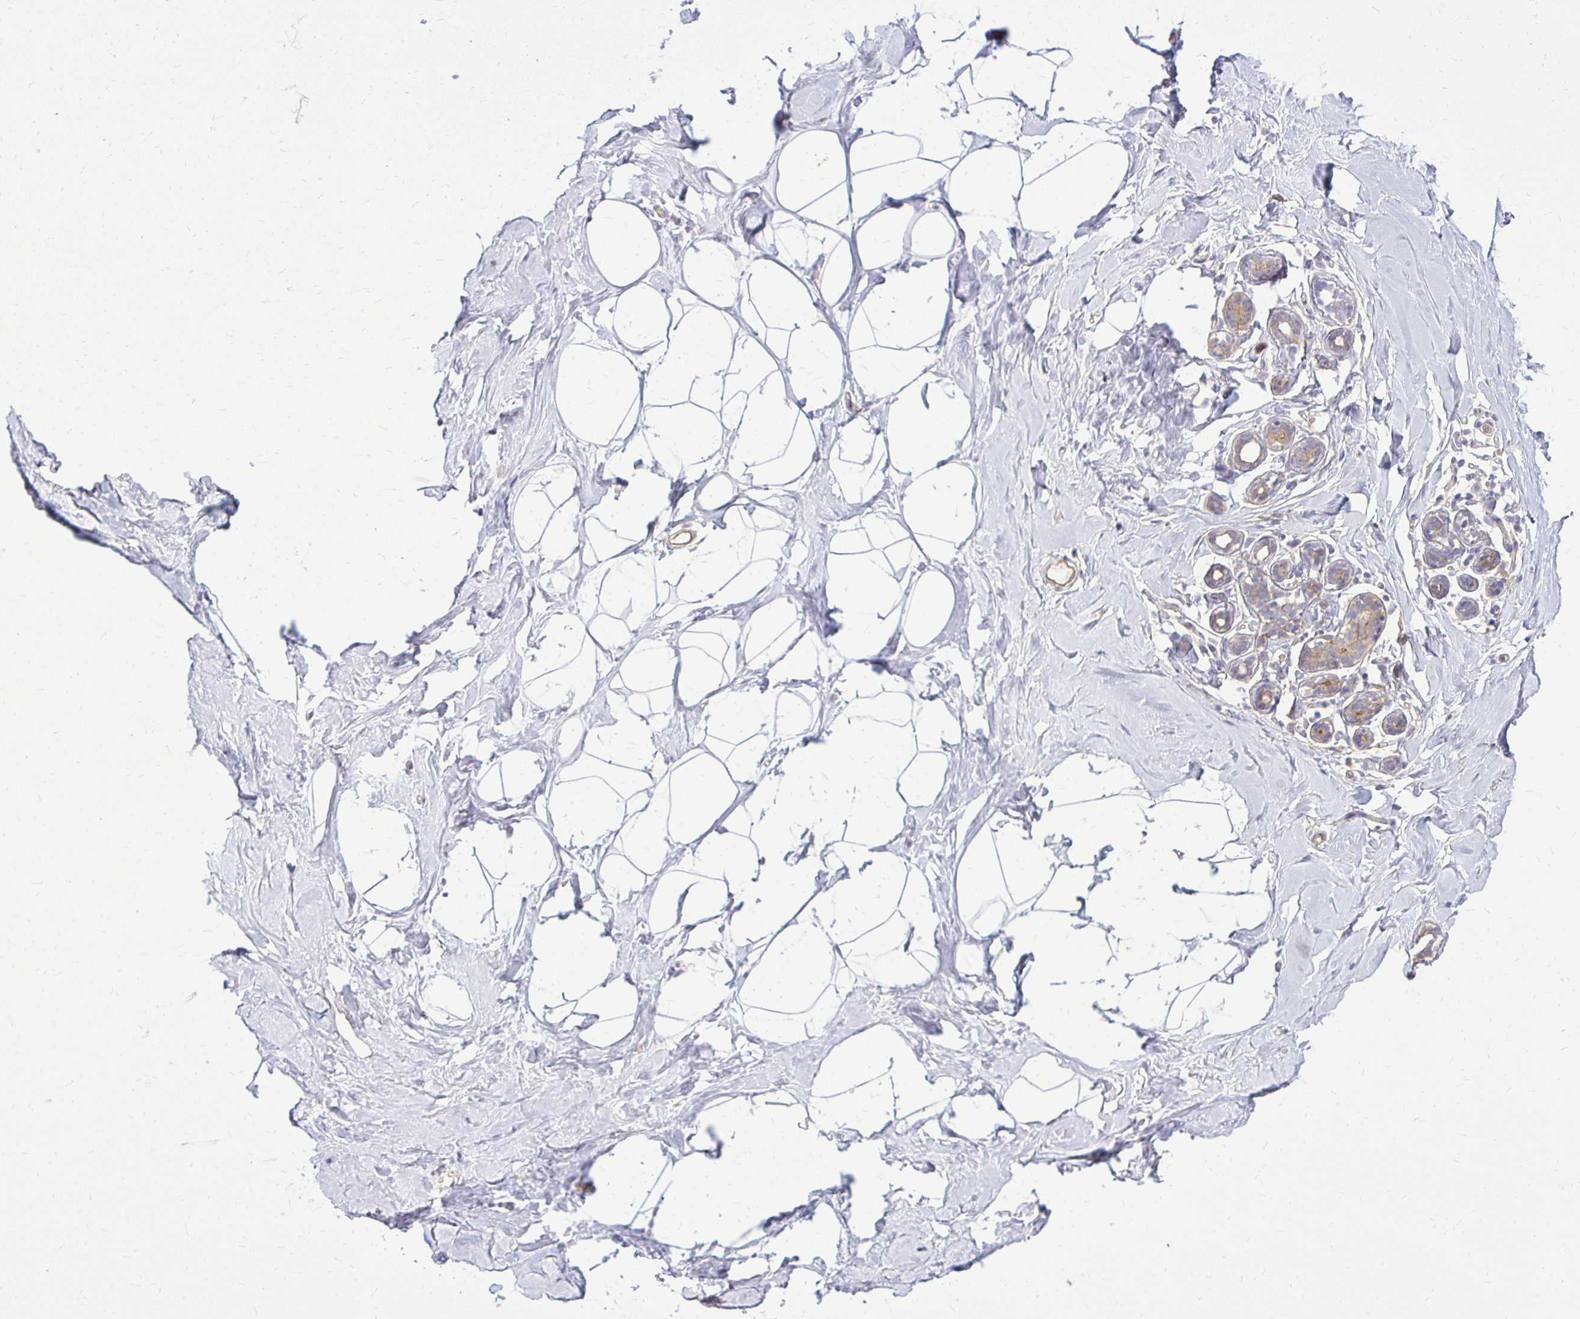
{"staining": {"intensity": "negative", "quantity": "none", "location": "none"}, "tissue": "breast", "cell_type": "Adipocytes", "image_type": "normal", "snomed": [{"axis": "morphology", "description": "Normal tissue, NOS"}, {"axis": "topography", "description": "Breast"}], "caption": "Immunohistochemistry of benign human breast exhibits no positivity in adipocytes. (Stains: DAB (3,3'-diaminobenzidine) immunohistochemistry (IHC) with hematoxylin counter stain, Microscopy: brightfield microscopy at high magnification).", "gene": "OXNAD1", "patient": {"sex": "female", "age": 32}}